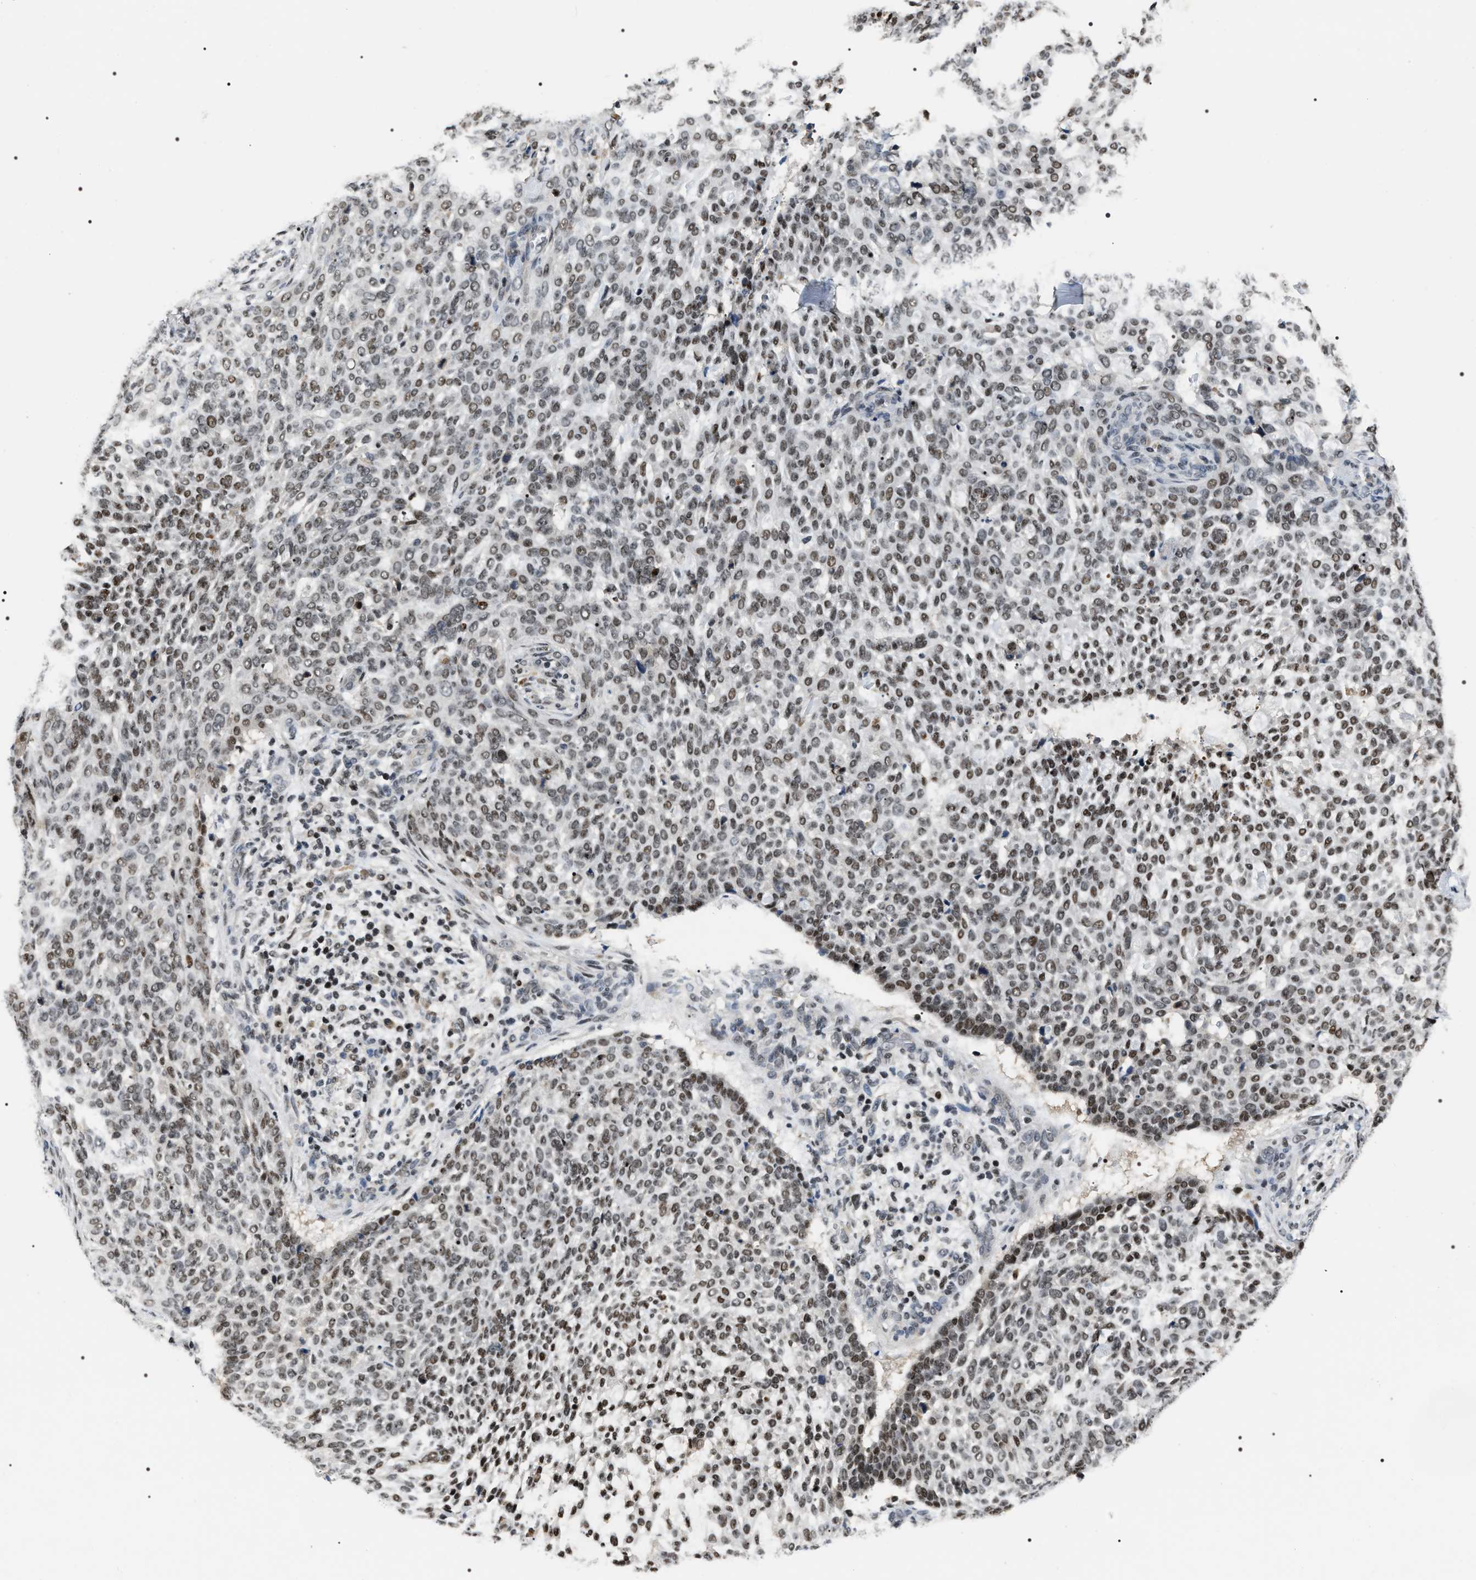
{"staining": {"intensity": "moderate", "quantity": "25%-75%", "location": "nuclear"}, "tissue": "skin cancer", "cell_type": "Tumor cells", "image_type": "cancer", "snomed": [{"axis": "morphology", "description": "Basal cell carcinoma"}, {"axis": "topography", "description": "Skin"}], "caption": "Skin cancer tissue reveals moderate nuclear positivity in approximately 25%-75% of tumor cells", "gene": "C7orf25", "patient": {"sex": "female", "age": 64}}